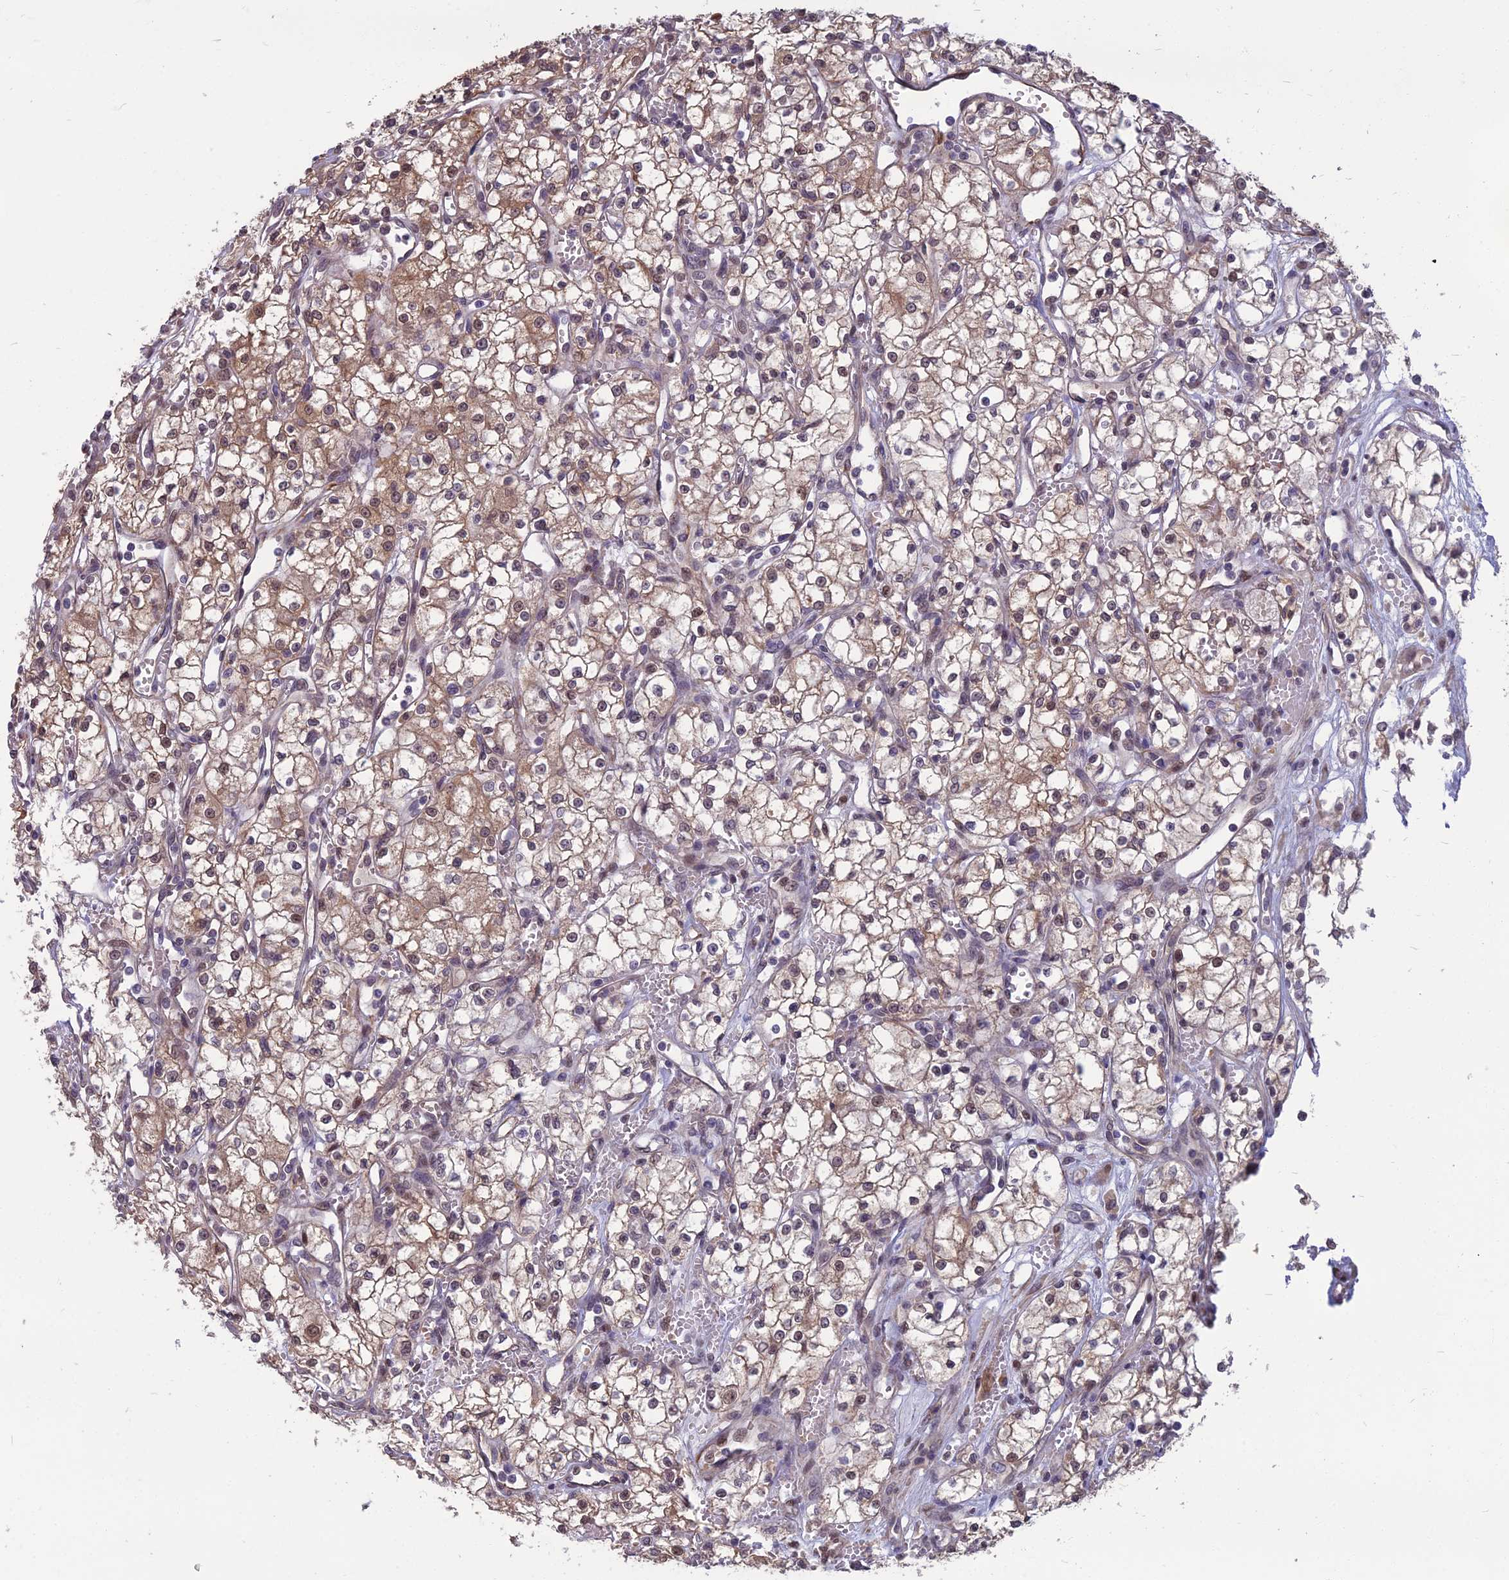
{"staining": {"intensity": "moderate", "quantity": "<25%", "location": "cytoplasmic/membranous,nuclear"}, "tissue": "renal cancer", "cell_type": "Tumor cells", "image_type": "cancer", "snomed": [{"axis": "morphology", "description": "Adenocarcinoma, NOS"}, {"axis": "topography", "description": "Kidney"}], "caption": "This is a micrograph of IHC staining of renal adenocarcinoma, which shows moderate positivity in the cytoplasmic/membranous and nuclear of tumor cells.", "gene": "NR4A3", "patient": {"sex": "male", "age": 59}}